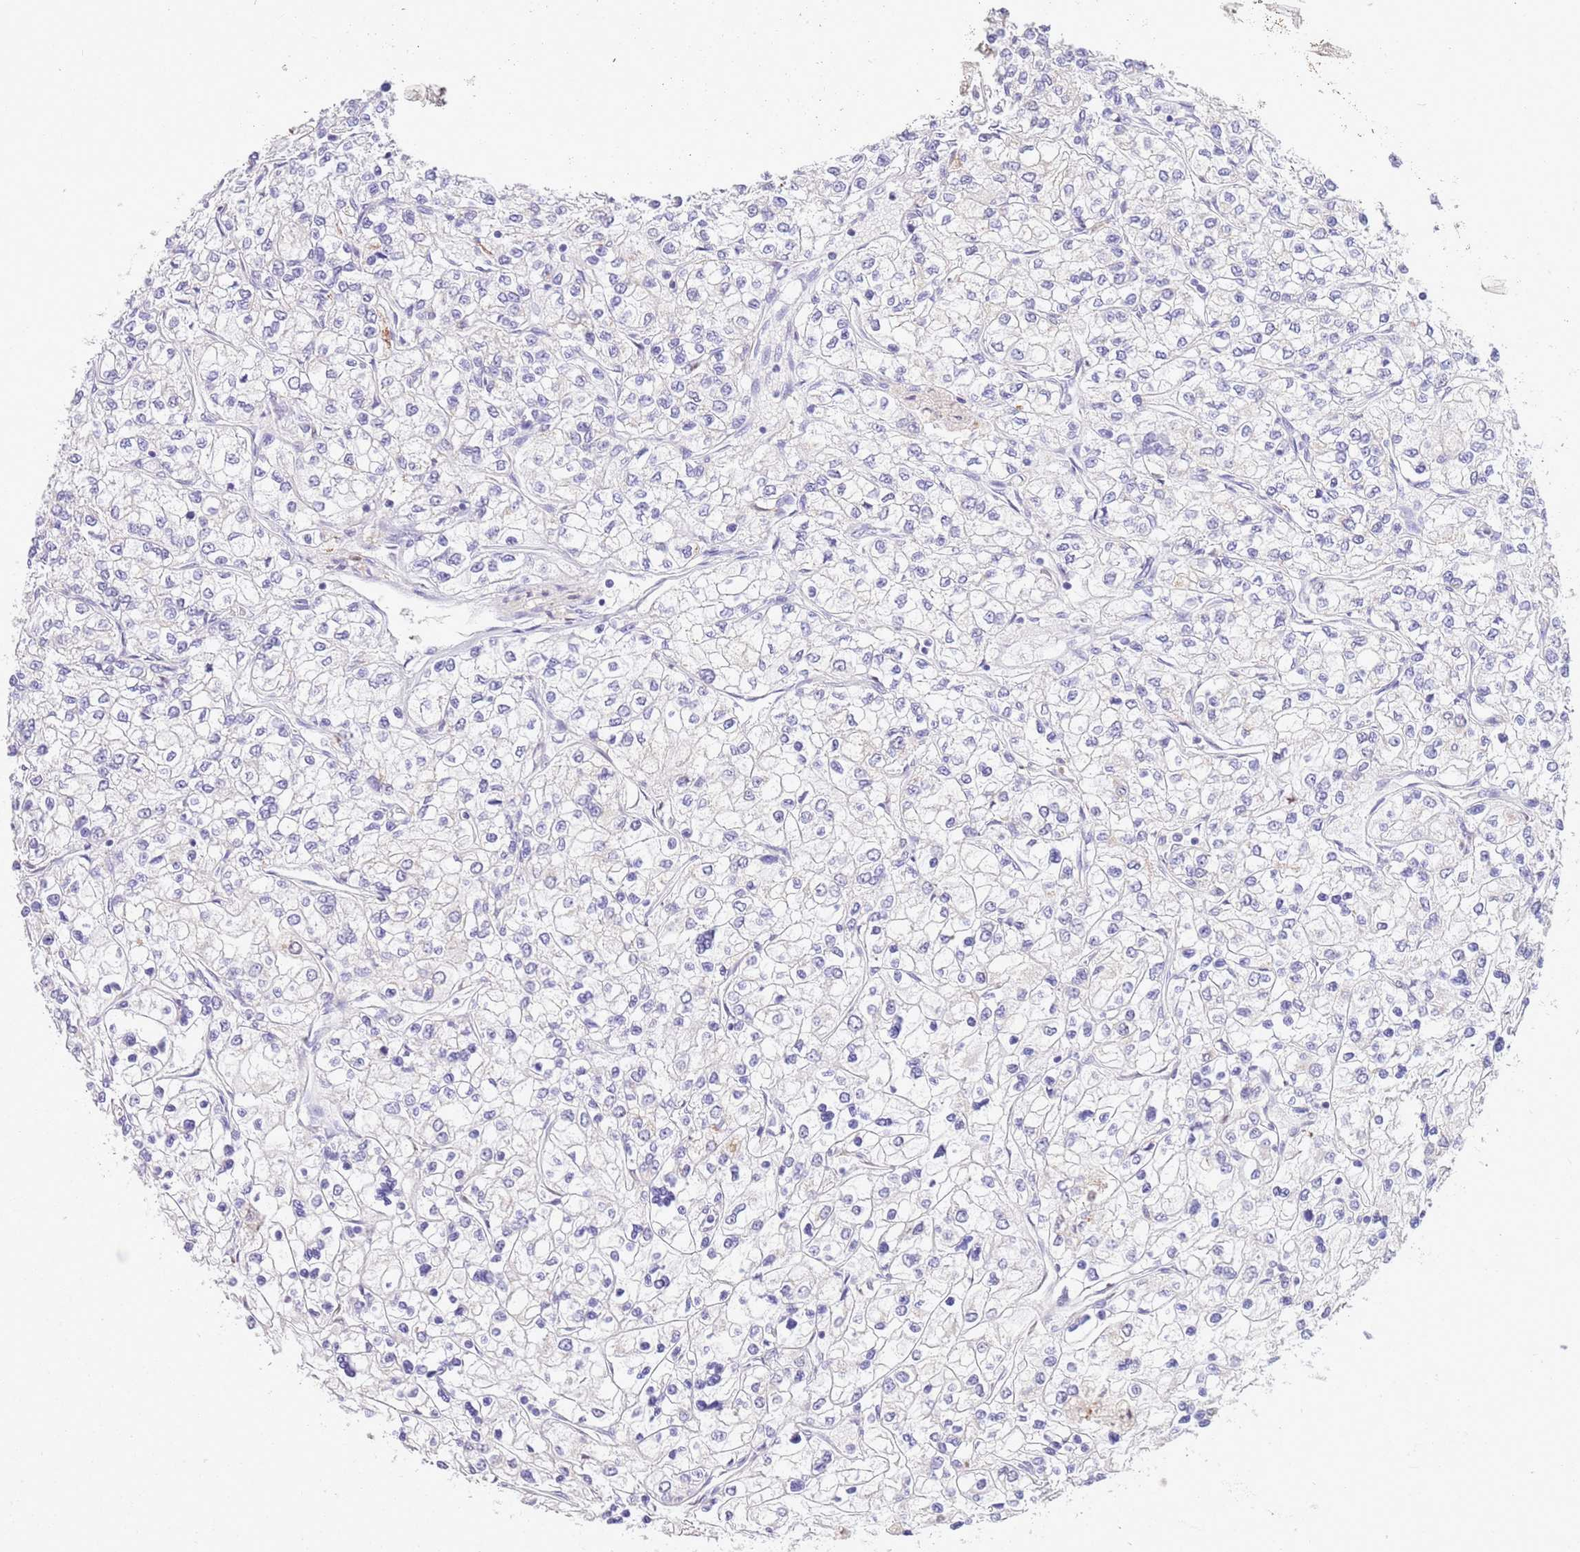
{"staining": {"intensity": "negative", "quantity": "none", "location": "none"}, "tissue": "renal cancer", "cell_type": "Tumor cells", "image_type": "cancer", "snomed": [{"axis": "morphology", "description": "Adenocarcinoma, NOS"}, {"axis": "topography", "description": "Kidney"}], "caption": "The histopathology image demonstrates no staining of tumor cells in adenocarcinoma (renal).", "gene": "TRIM32", "patient": {"sex": "male", "age": 80}}